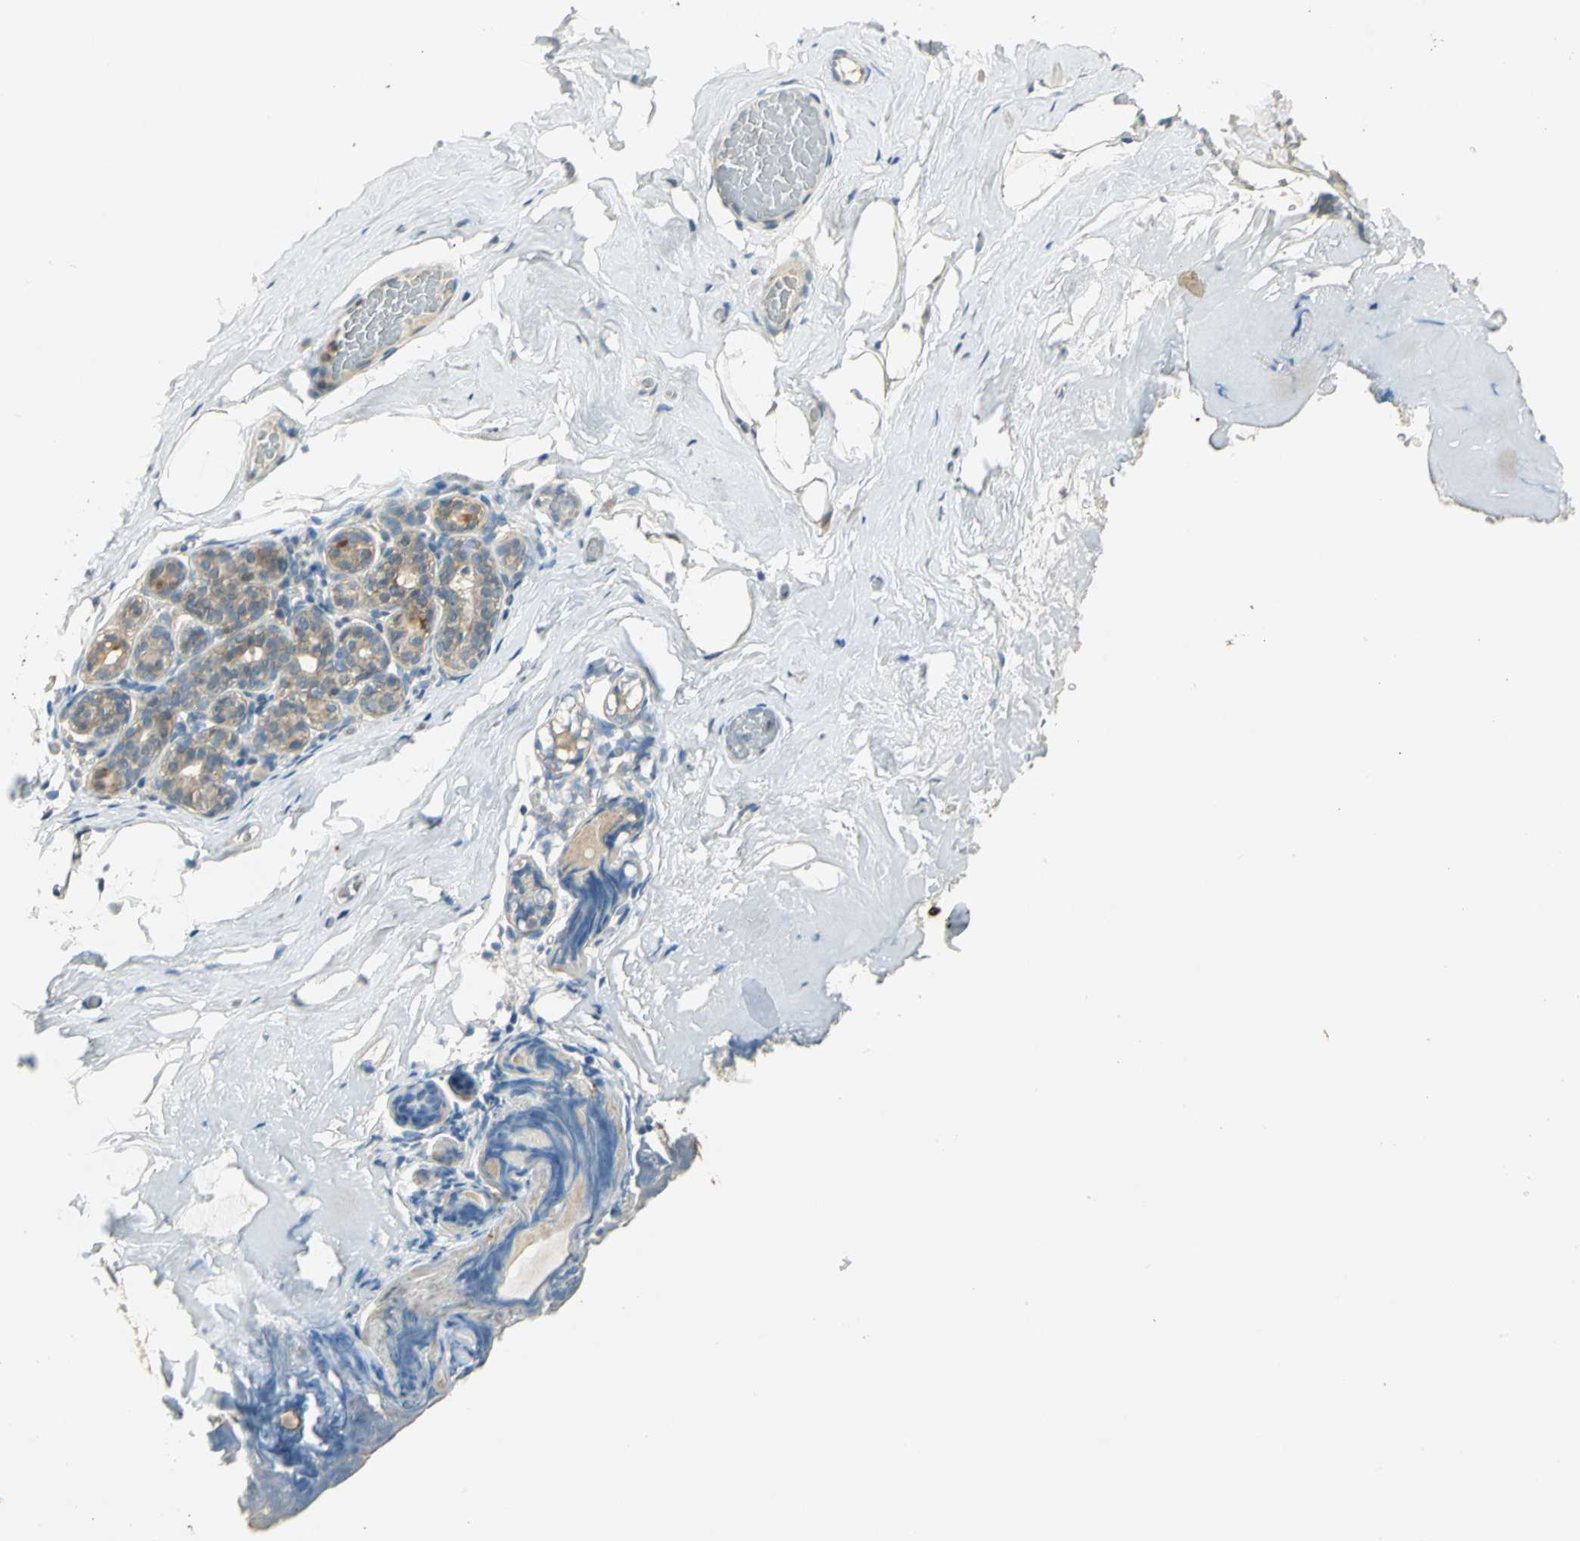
{"staining": {"intensity": "negative", "quantity": "none", "location": "none"}, "tissue": "breast", "cell_type": "Adipocytes", "image_type": "normal", "snomed": [{"axis": "morphology", "description": "Normal tissue, NOS"}, {"axis": "topography", "description": "Breast"}, {"axis": "topography", "description": "Soft tissue"}], "caption": "Immunohistochemical staining of benign breast exhibits no significant staining in adipocytes.", "gene": "BIRC2", "patient": {"sex": "female", "age": 75}}